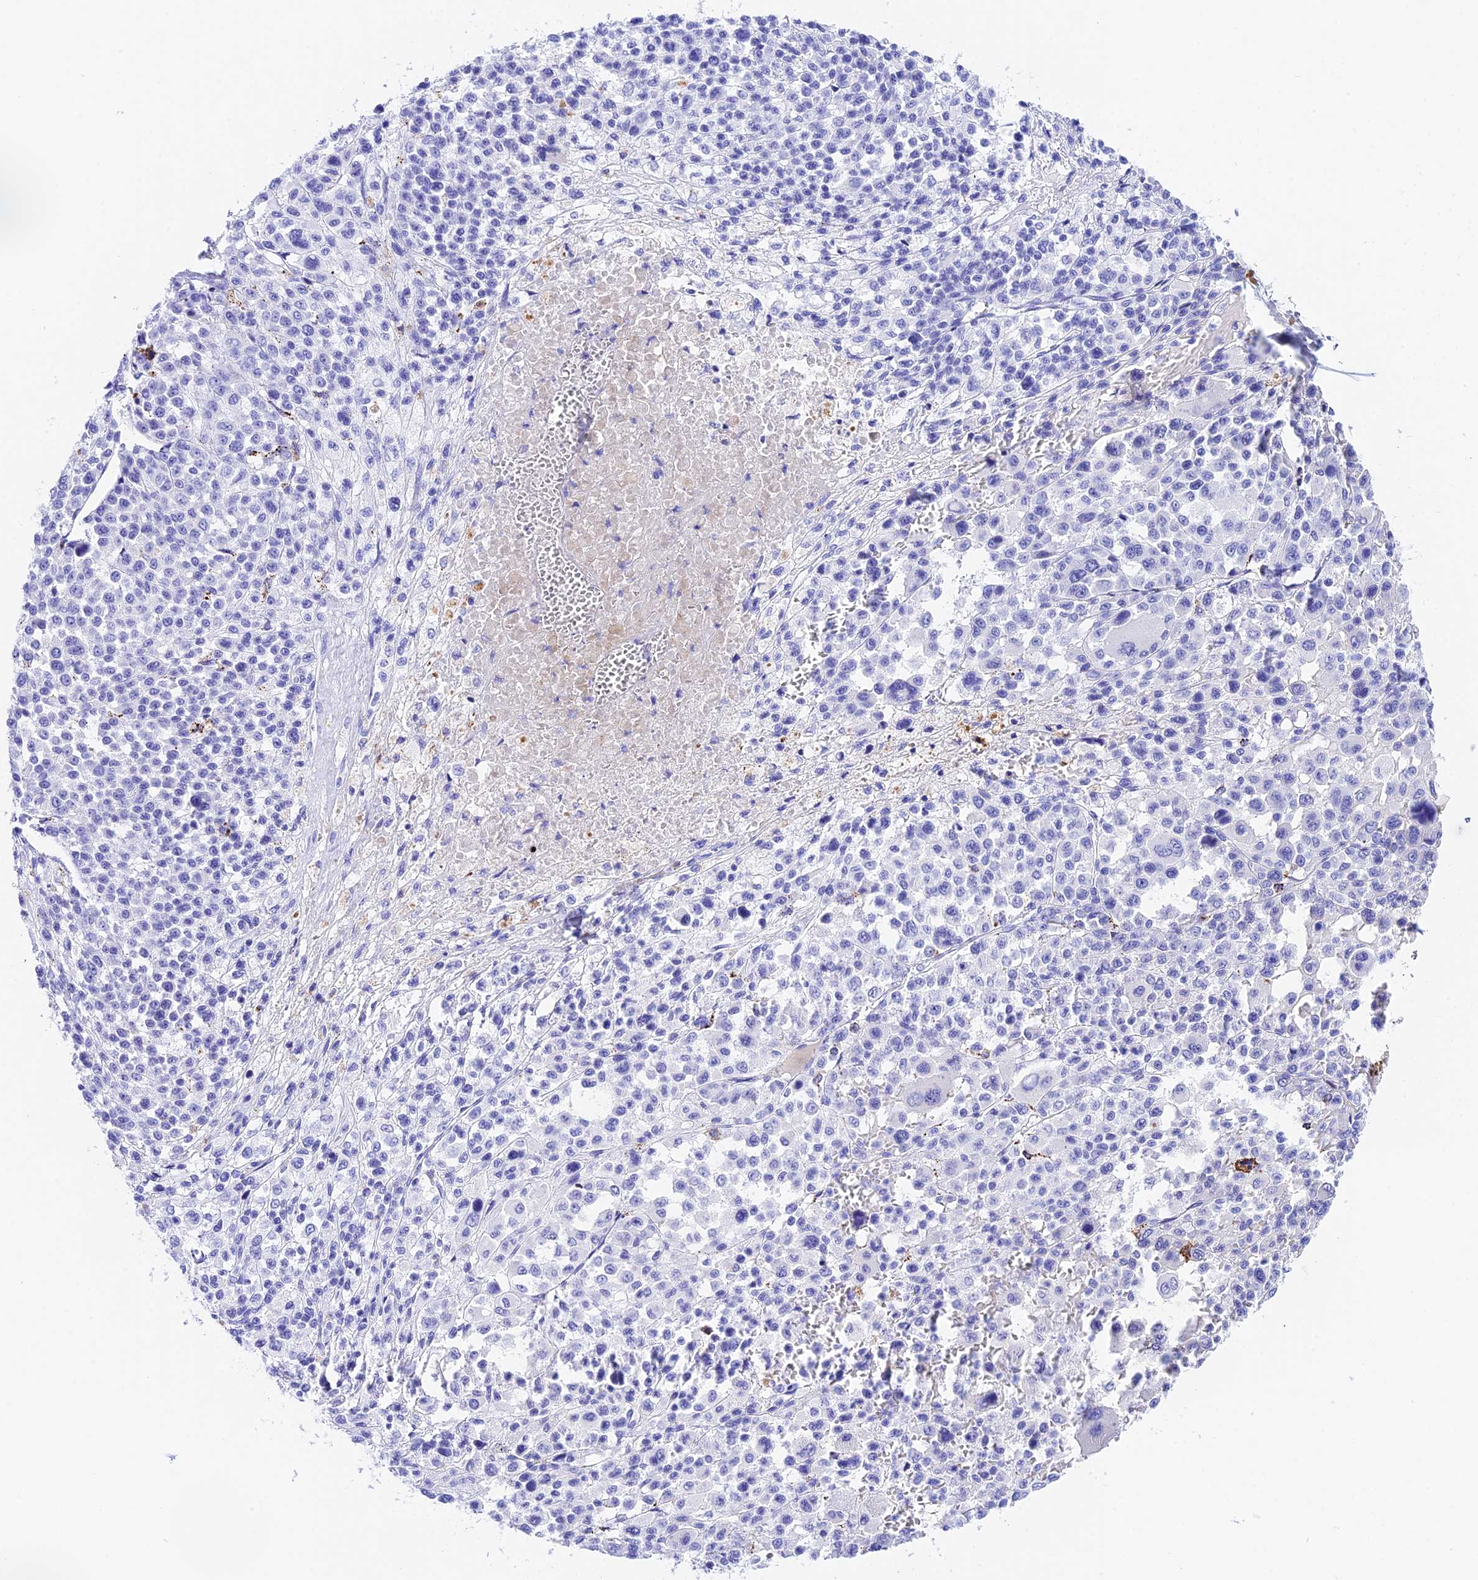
{"staining": {"intensity": "negative", "quantity": "none", "location": "none"}, "tissue": "melanoma", "cell_type": "Tumor cells", "image_type": "cancer", "snomed": [{"axis": "morphology", "description": "Malignant melanoma, Metastatic site"}, {"axis": "topography", "description": "Skin"}], "caption": "Protein analysis of malignant melanoma (metastatic site) shows no significant staining in tumor cells. The staining is performed using DAB (3,3'-diaminobenzidine) brown chromogen with nuclei counter-stained in using hematoxylin.", "gene": "PSG11", "patient": {"sex": "female", "age": 74}}